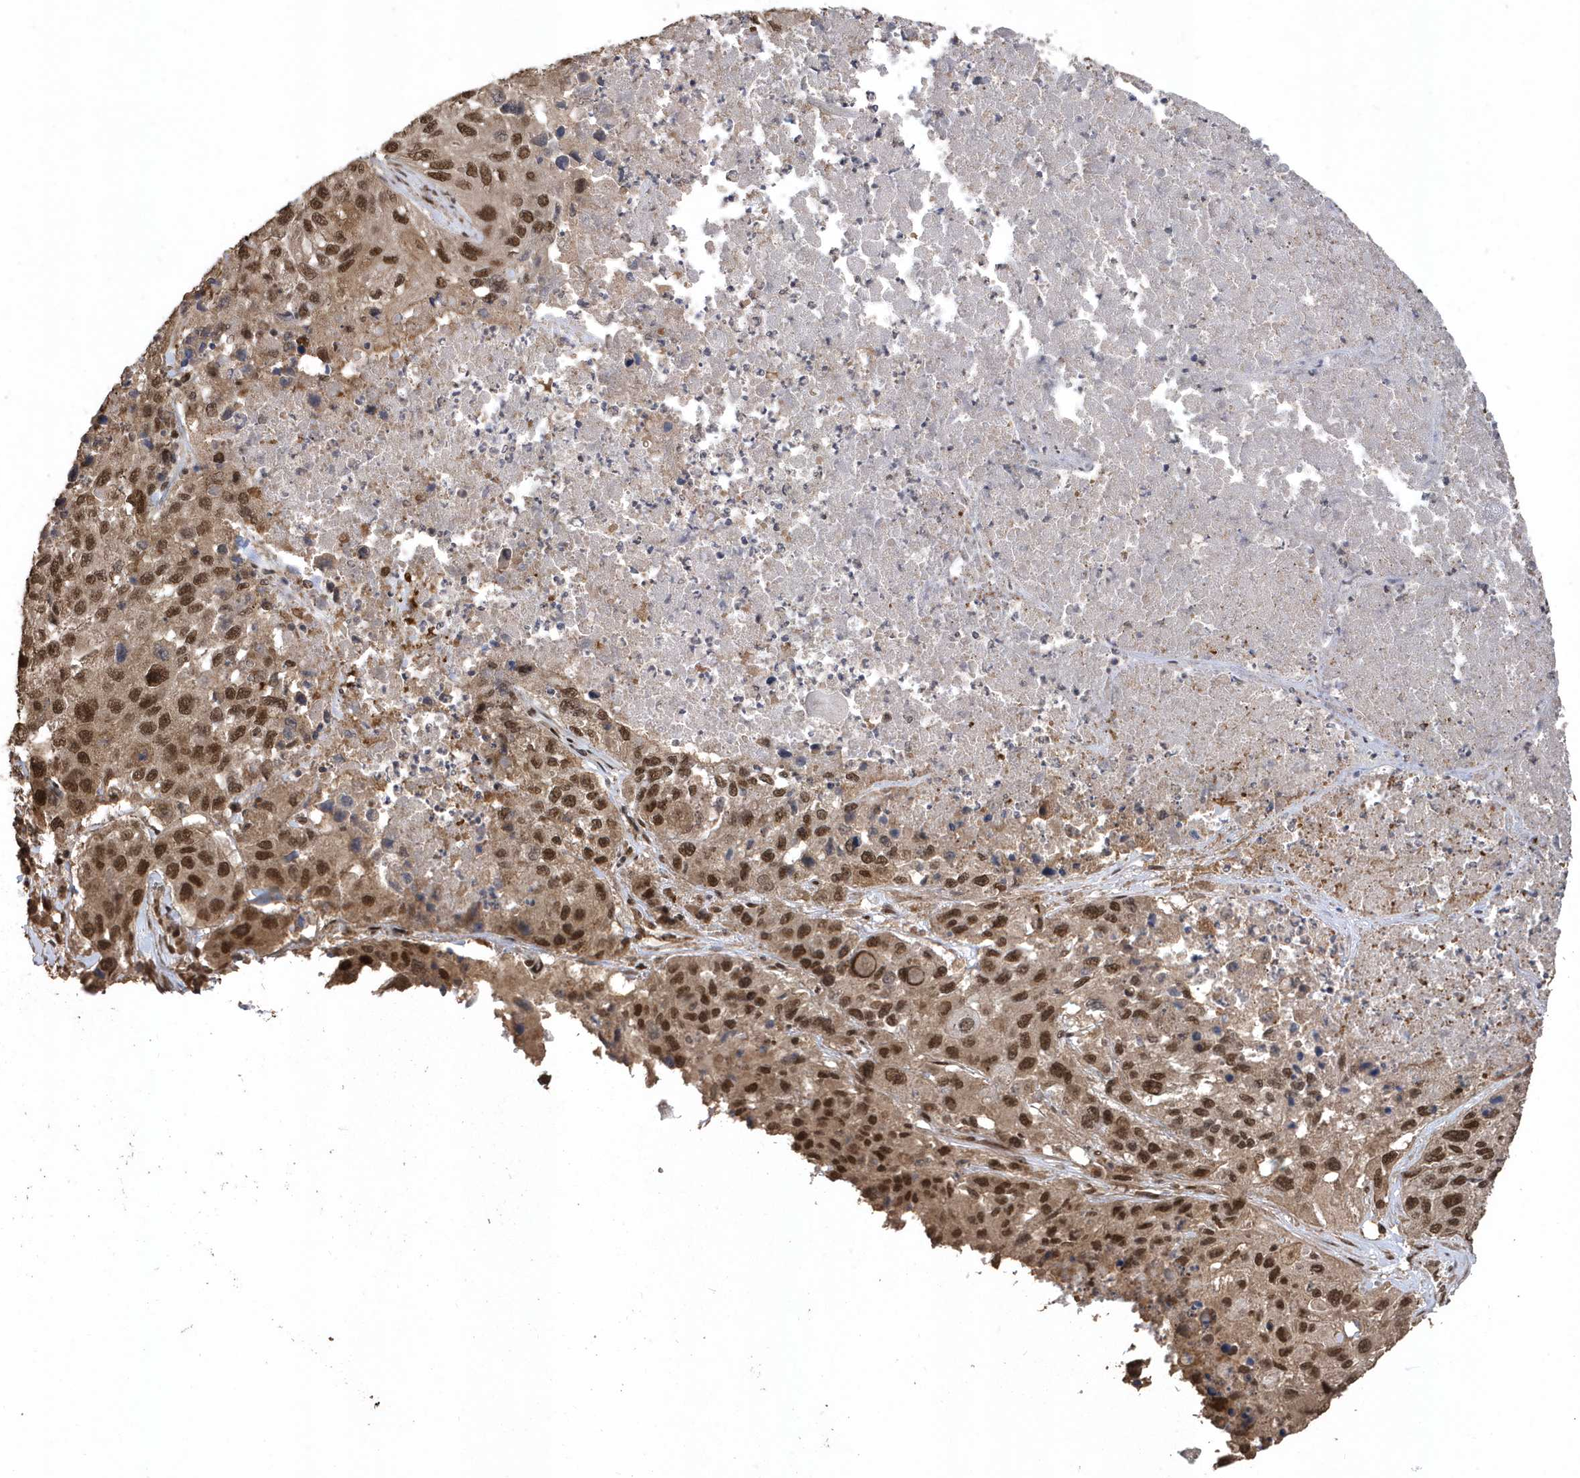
{"staining": {"intensity": "moderate", "quantity": ">75%", "location": "nuclear"}, "tissue": "lung cancer", "cell_type": "Tumor cells", "image_type": "cancer", "snomed": [{"axis": "morphology", "description": "Squamous cell carcinoma, NOS"}, {"axis": "topography", "description": "Lung"}], "caption": "Lung cancer (squamous cell carcinoma) was stained to show a protein in brown. There is medium levels of moderate nuclear positivity in approximately >75% of tumor cells.", "gene": "INTS12", "patient": {"sex": "male", "age": 61}}